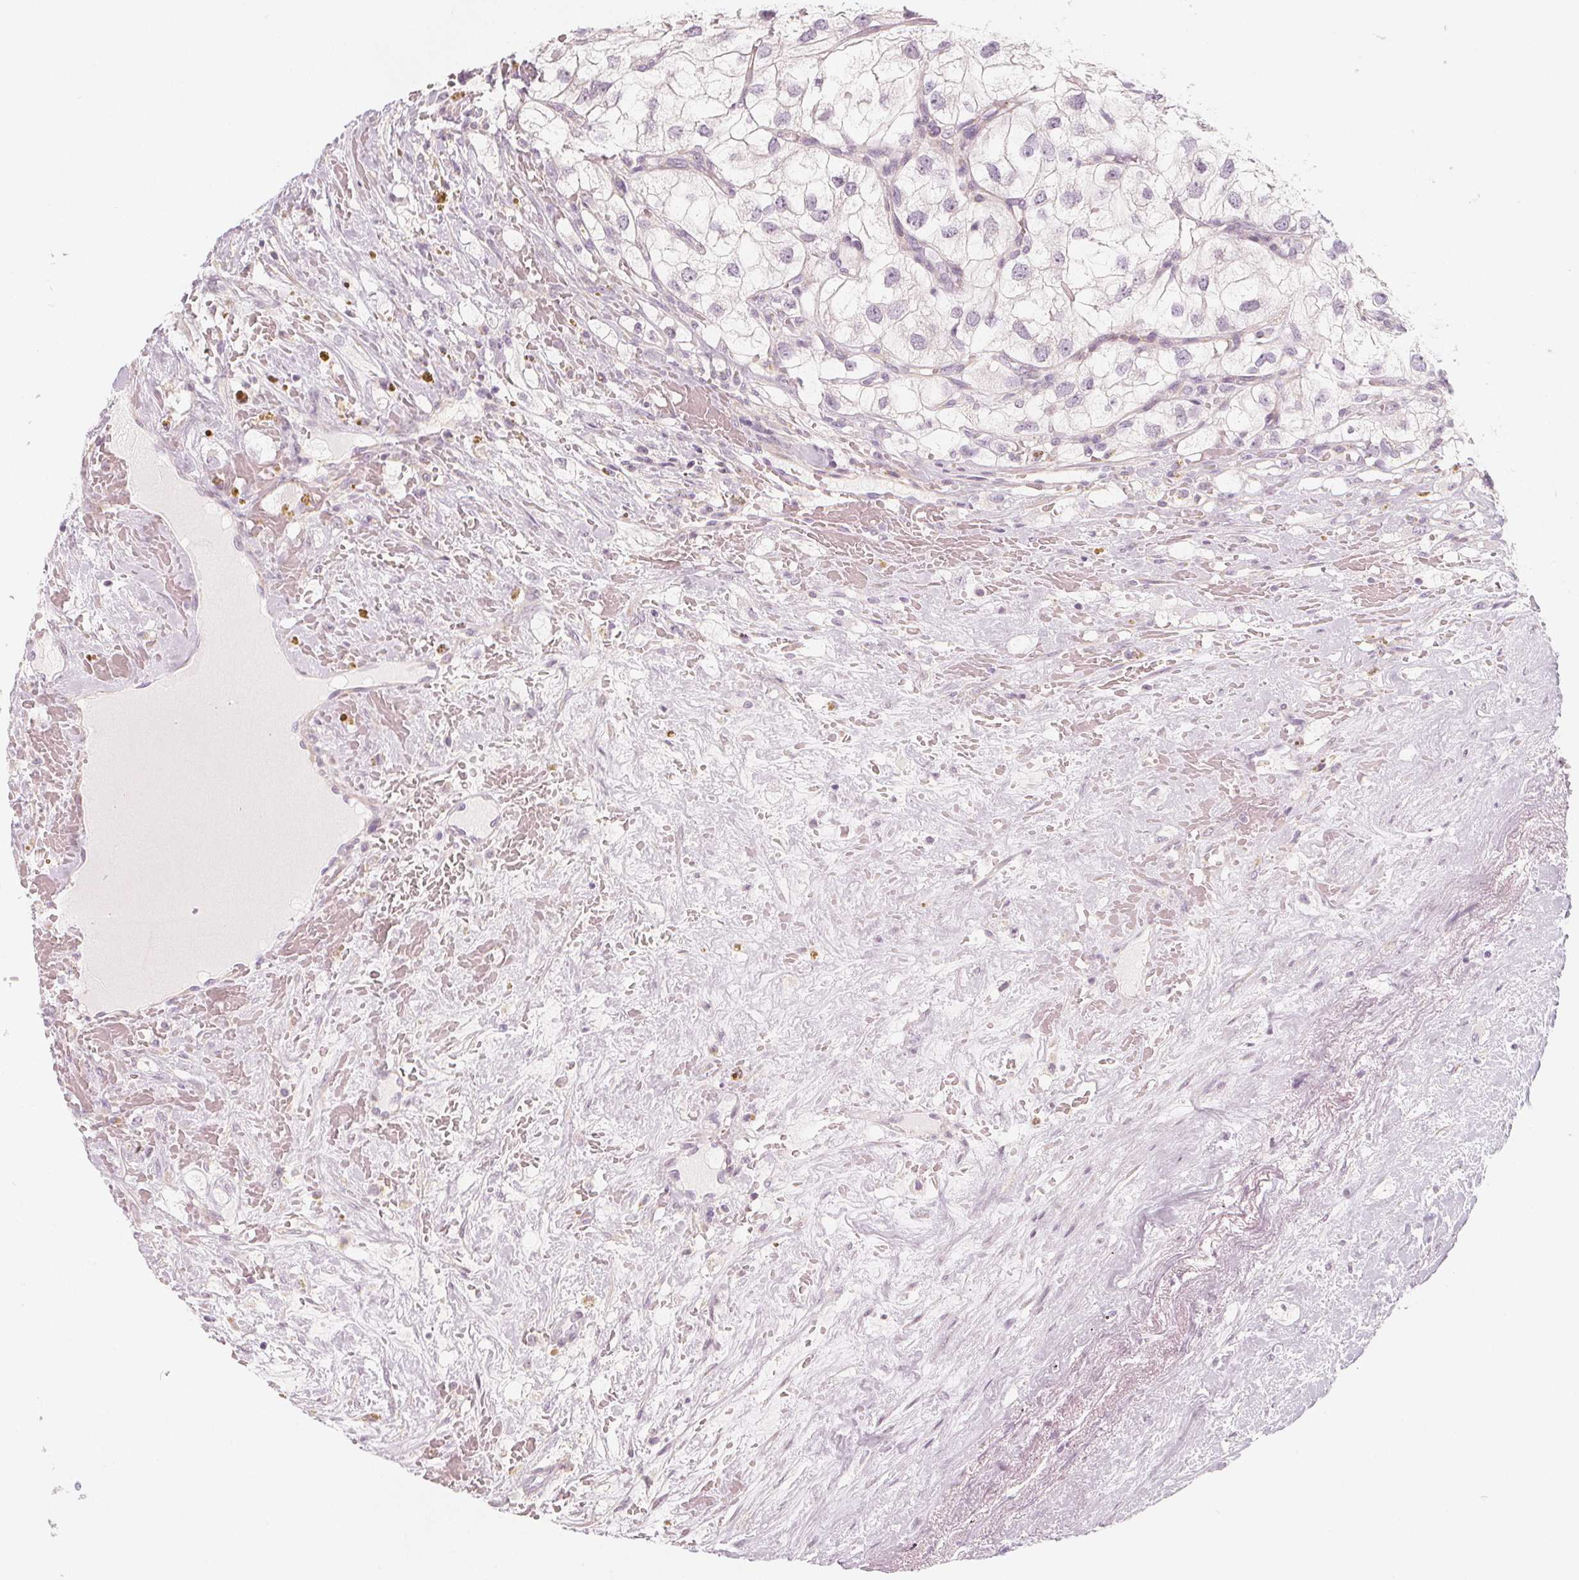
{"staining": {"intensity": "negative", "quantity": "none", "location": "none"}, "tissue": "renal cancer", "cell_type": "Tumor cells", "image_type": "cancer", "snomed": [{"axis": "morphology", "description": "Adenocarcinoma, NOS"}, {"axis": "topography", "description": "Kidney"}], "caption": "Immunohistochemistry (IHC) histopathology image of human renal adenocarcinoma stained for a protein (brown), which shows no expression in tumor cells.", "gene": "MAP1A", "patient": {"sex": "male", "age": 59}}